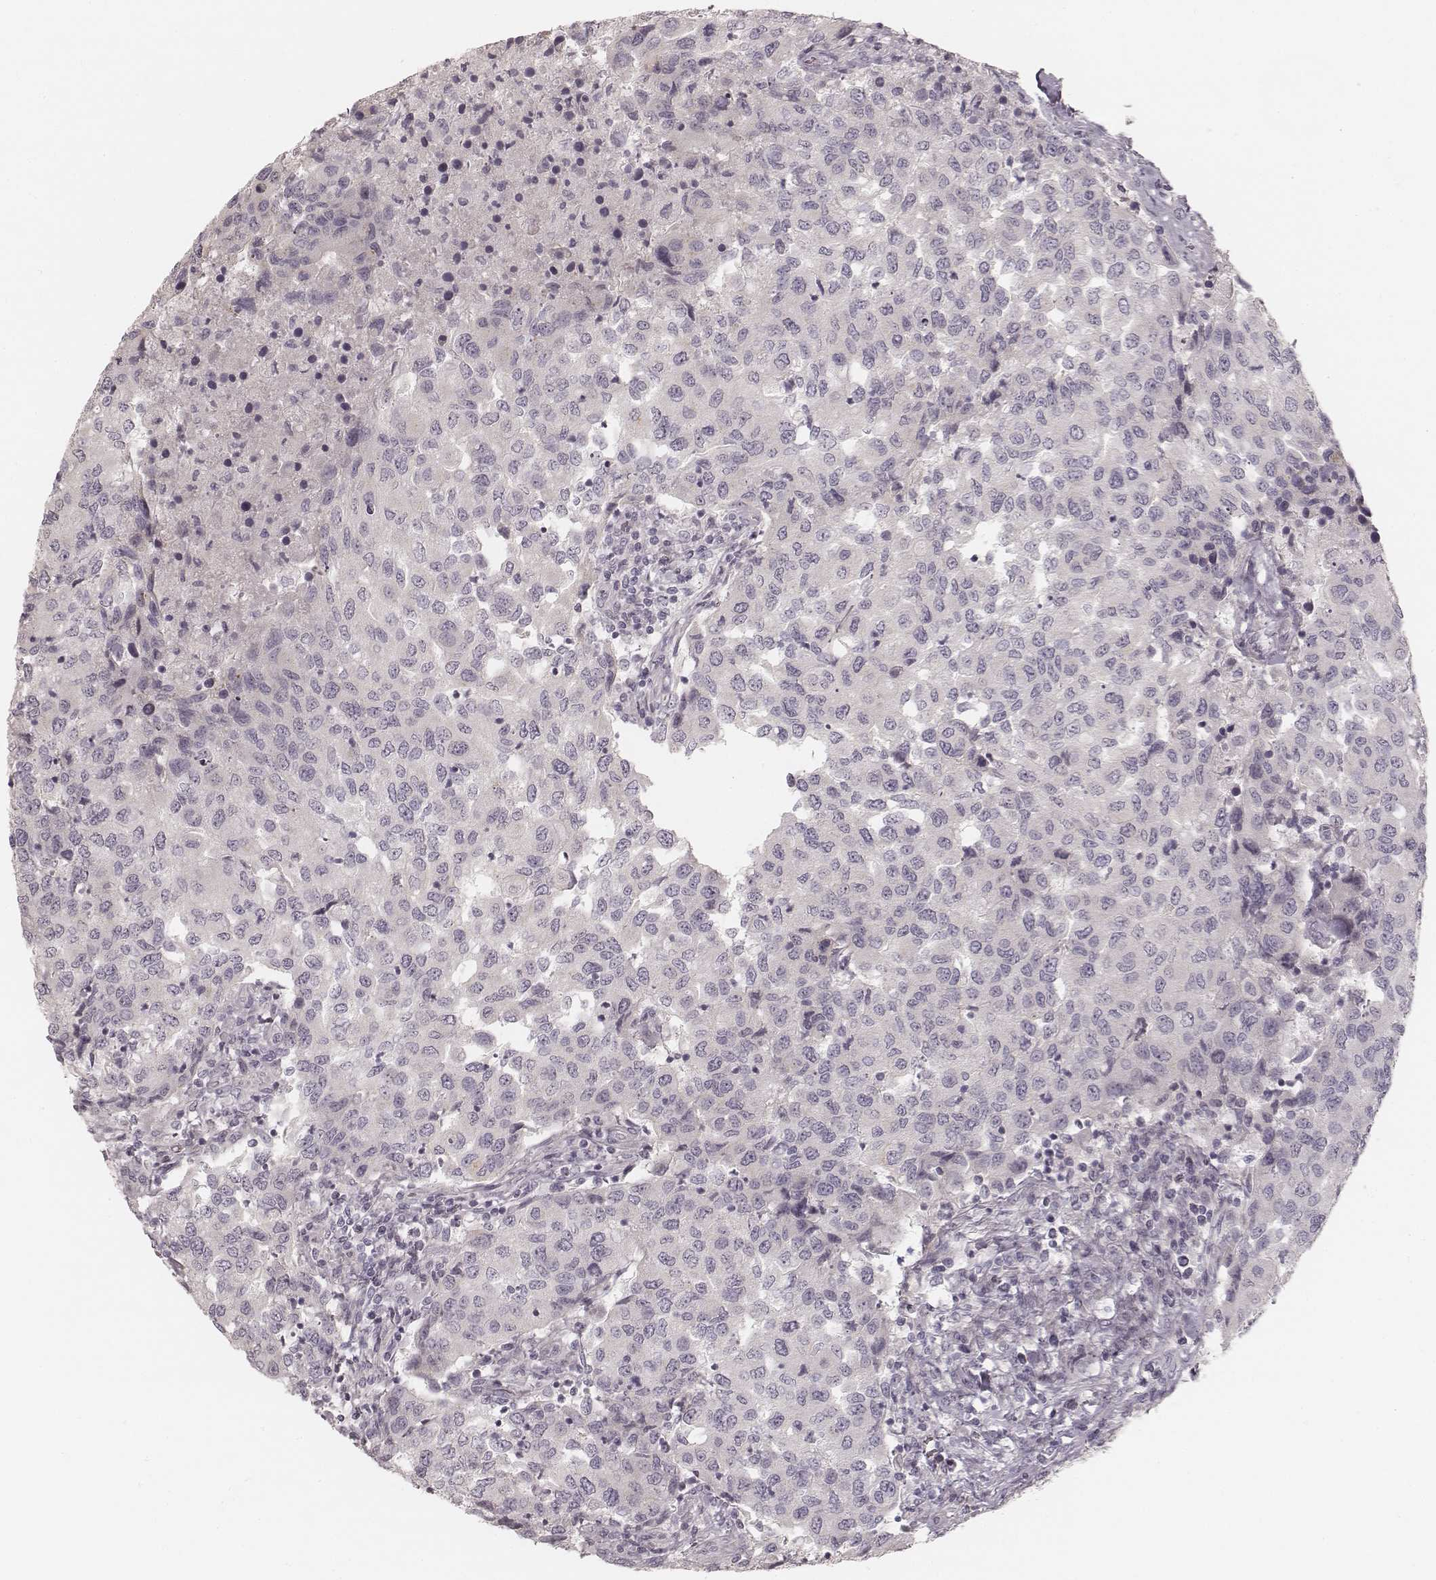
{"staining": {"intensity": "negative", "quantity": "none", "location": "none"}, "tissue": "urothelial cancer", "cell_type": "Tumor cells", "image_type": "cancer", "snomed": [{"axis": "morphology", "description": "Urothelial carcinoma, High grade"}, {"axis": "topography", "description": "Urinary bladder"}], "caption": "High-grade urothelial carcinoma was stained to show a protein in brown. There is no significant positivity in tumor cells.", "gene": "SPATA24", "patient": {"sex": "female", "age": 78}}